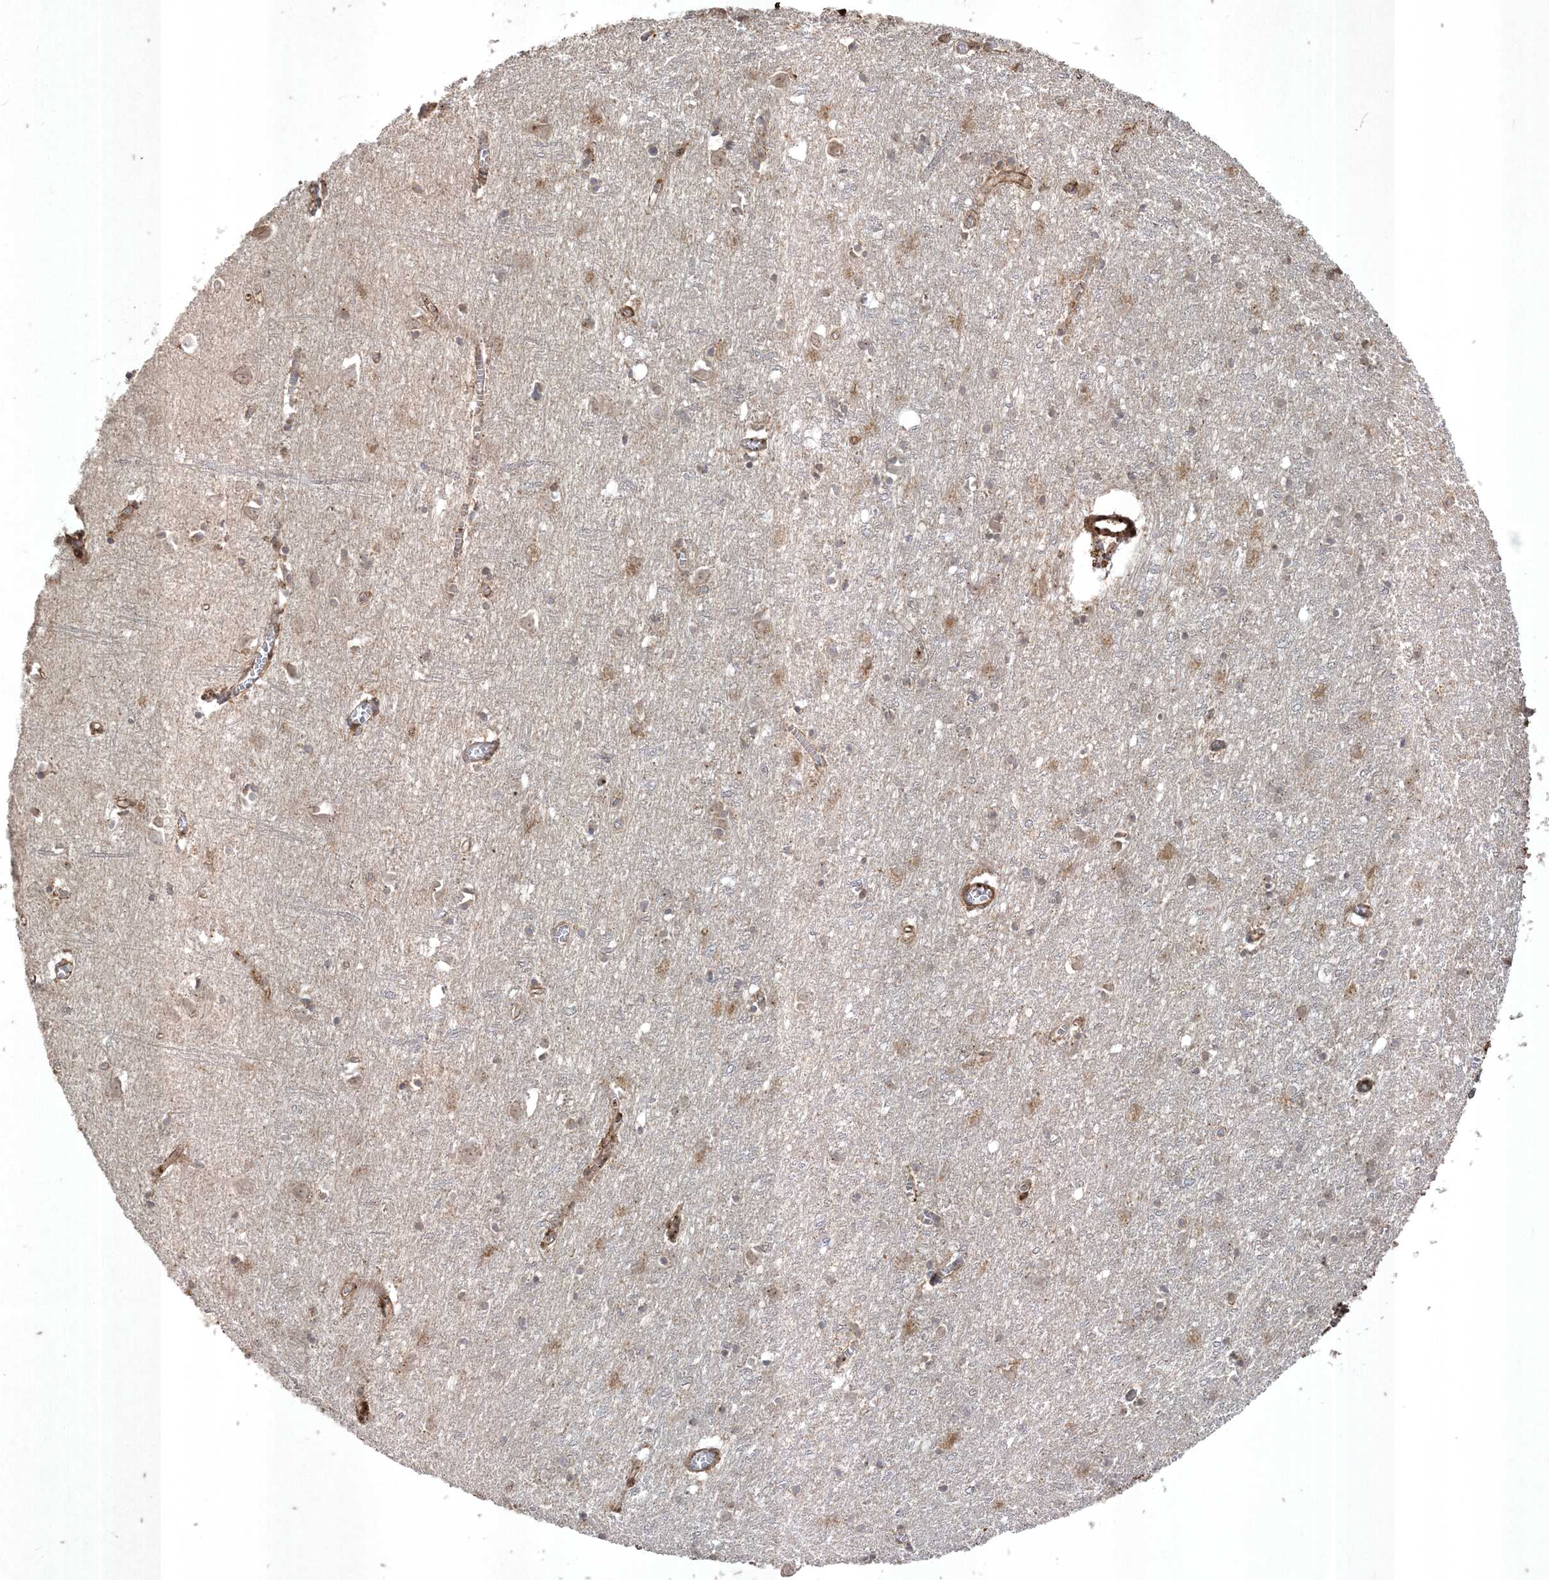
{"staining": {"intensity": "moderate", "quantity": ">75%", "location": "cytoplasmic/membranous"}, "tissue": "cerebral cortex", "cell_type": "Endothelial cells", "image_type": "normal", "snomed": [{"axis": "morphology", "description": "Normal tissue, NOS"}, {"axis": "topography", "description": "Cerebral cortex"}], "caption": "Immunohistochemical staining of unremarkable human cerebral cortex shows >75% levels of moderate cytoplasmic/membranous protein positivity in approximately >75% of endothelial cells. (DAB (3,3'-diaminobenzidine) IHC, brown staining for protein, blue staining for nuclei).", "gene": "RRAS", "patient": {"sex": "female", "age": 64}}